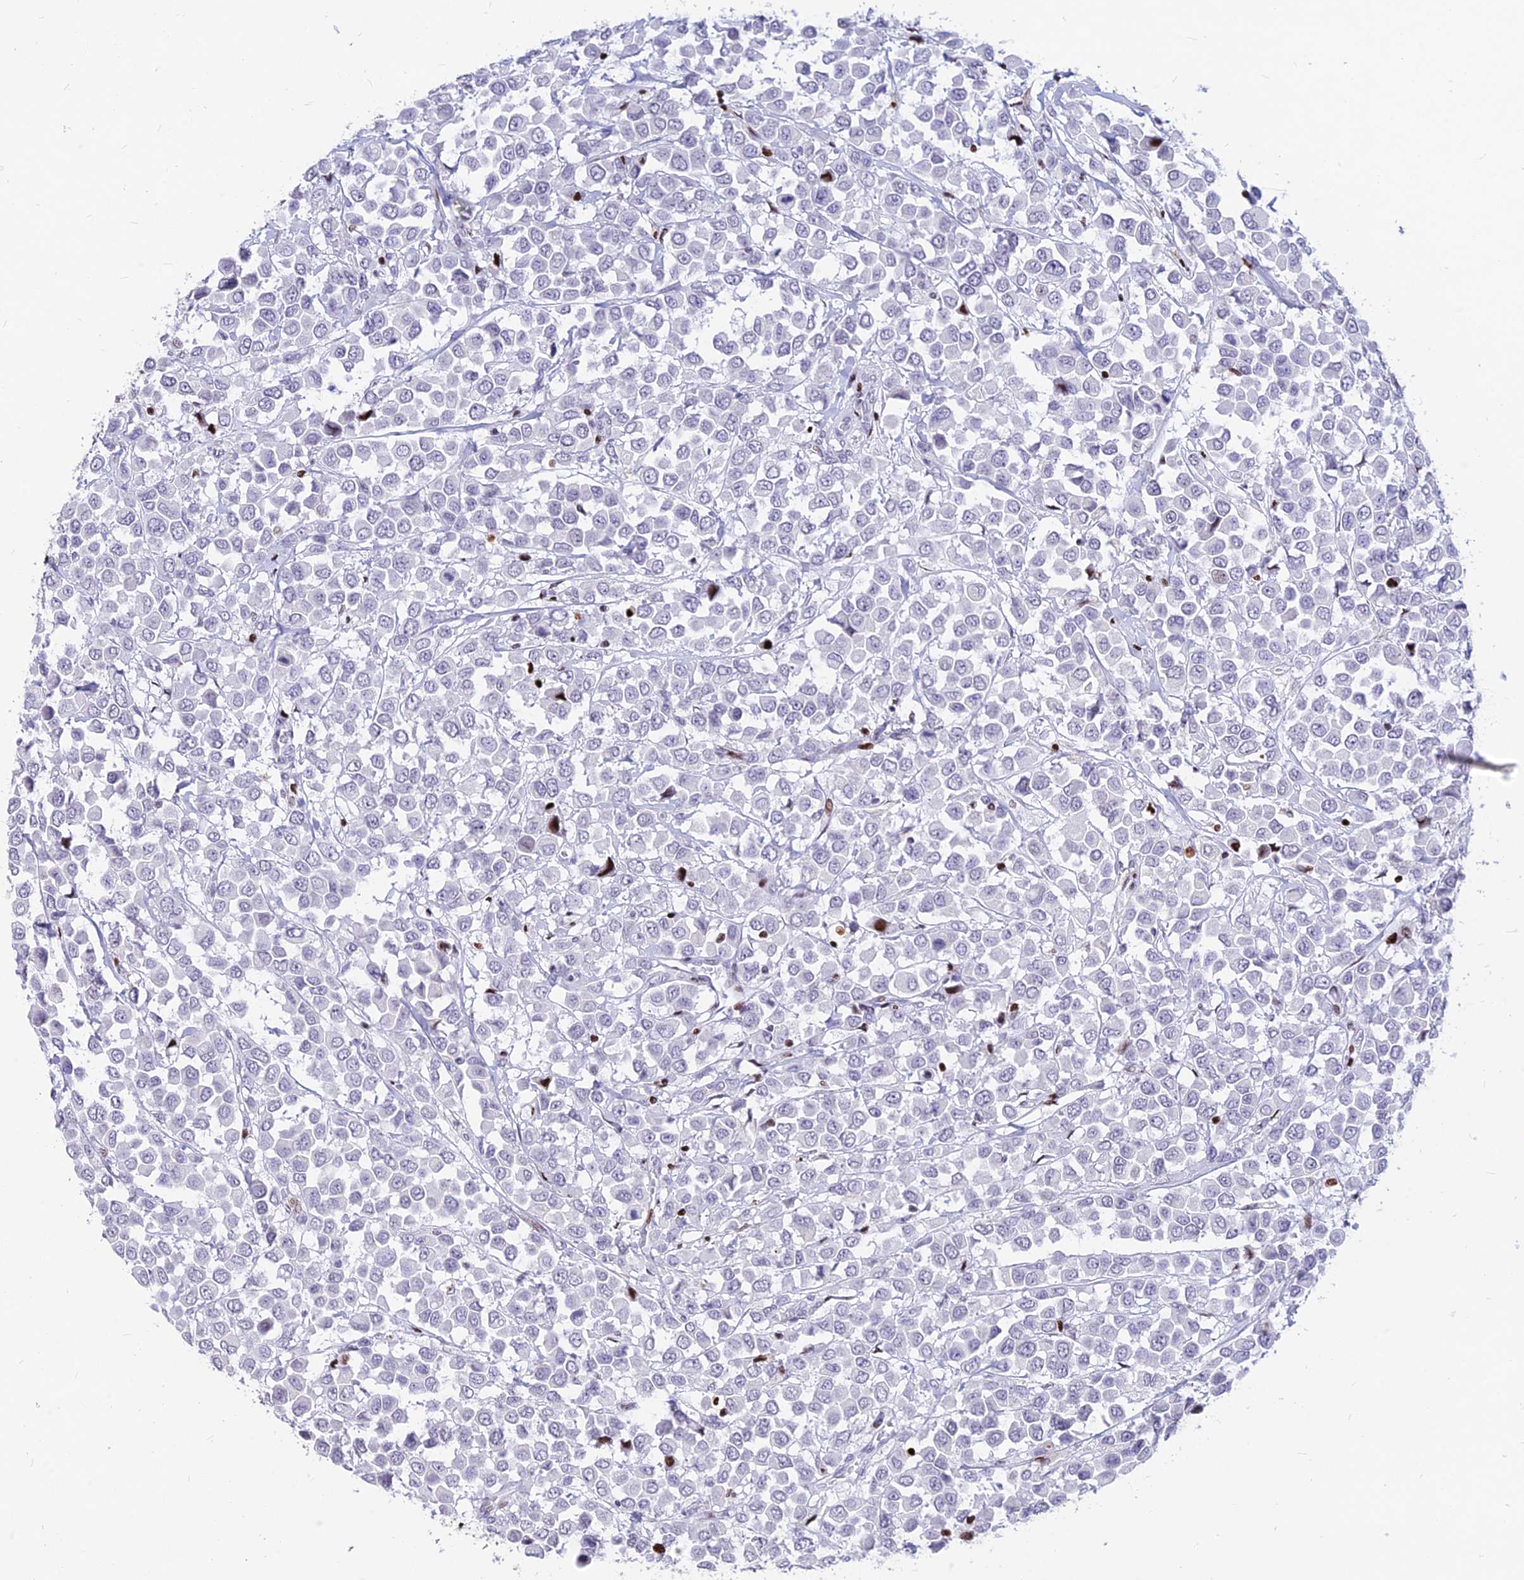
{"staining": {"intensity": "negative", "quantity": "none", "location": "none"}, "tissue": "breast cancer", "cell_type": "Tumor cells", "image_type": "cancer", "snomed": [{"axis": "morphology", "description": "Duct carcinoma"}, {"axis": "topography", "description": "Breast"}], "caption": "Immunohistochemistry micrograph of breast cancer (invasive ductal carcinoma) stained for a protein (brown), which demonstrates no positivity in tumor cells.", "gene": "PRPS1", "patient": {"sex": "female", "age": 61}}